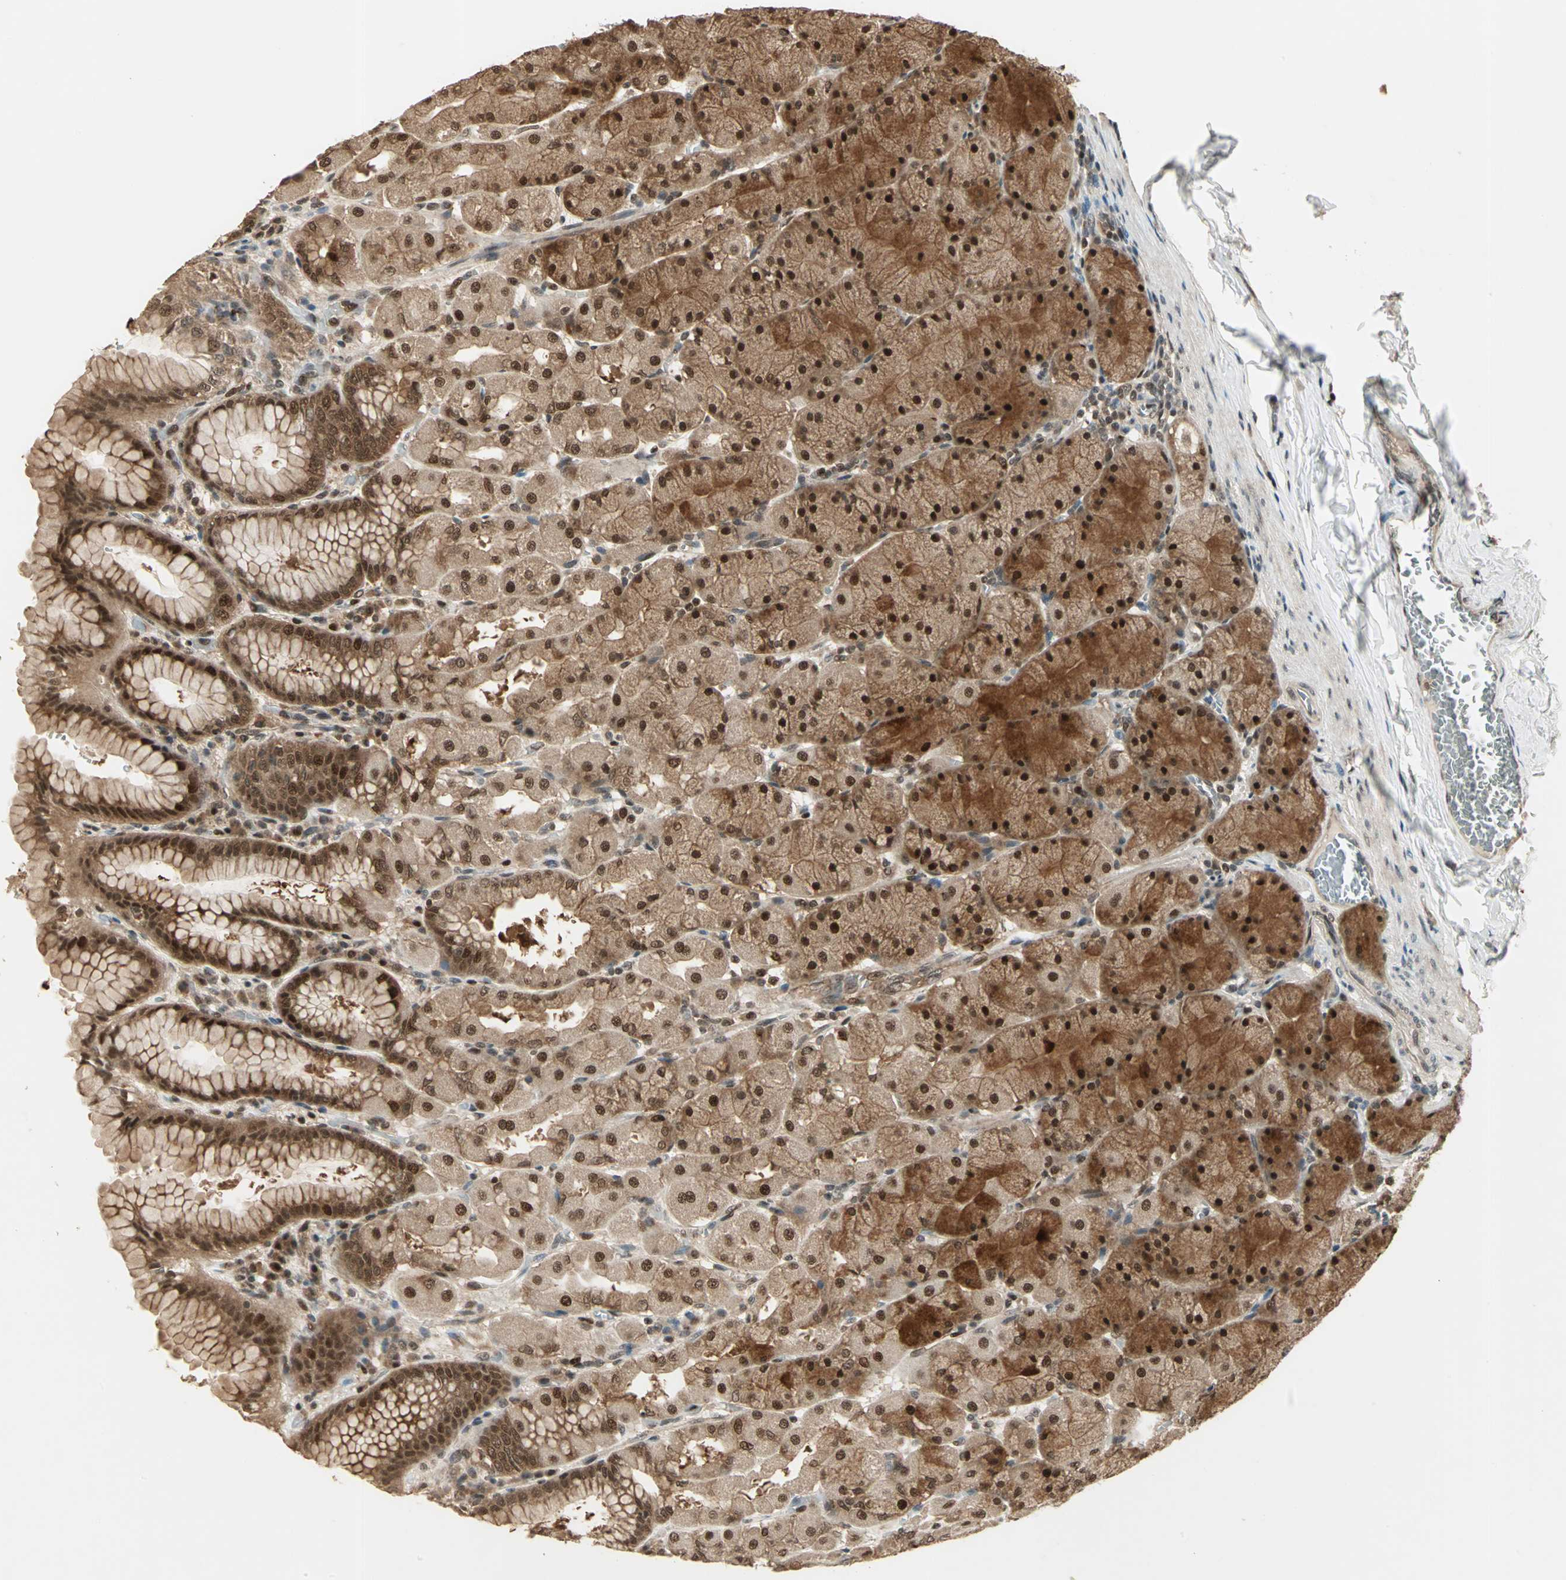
{"staining": {"intensity": "strong", "quantity": ">75%", "location": "cytoplasmic/membranous,nuclear"}, "tissue": "stomach", "cell_type": "Glandular cells", "image_type": "normal", "snomed": [{"axis": "morphology", "description": "Normal tissue, NOS"}, {"axis": "topography", "description": "Stomach, upper"}], "caption": "This image reveals immunohistochemistry (IHC) staining of benign human stomach, with high strong cytoplasmic/membranous,nuclear expression in about >75% of glandular cells.", "gene": "PSMC3", "patient": {"sex": "female", "age": 56}}